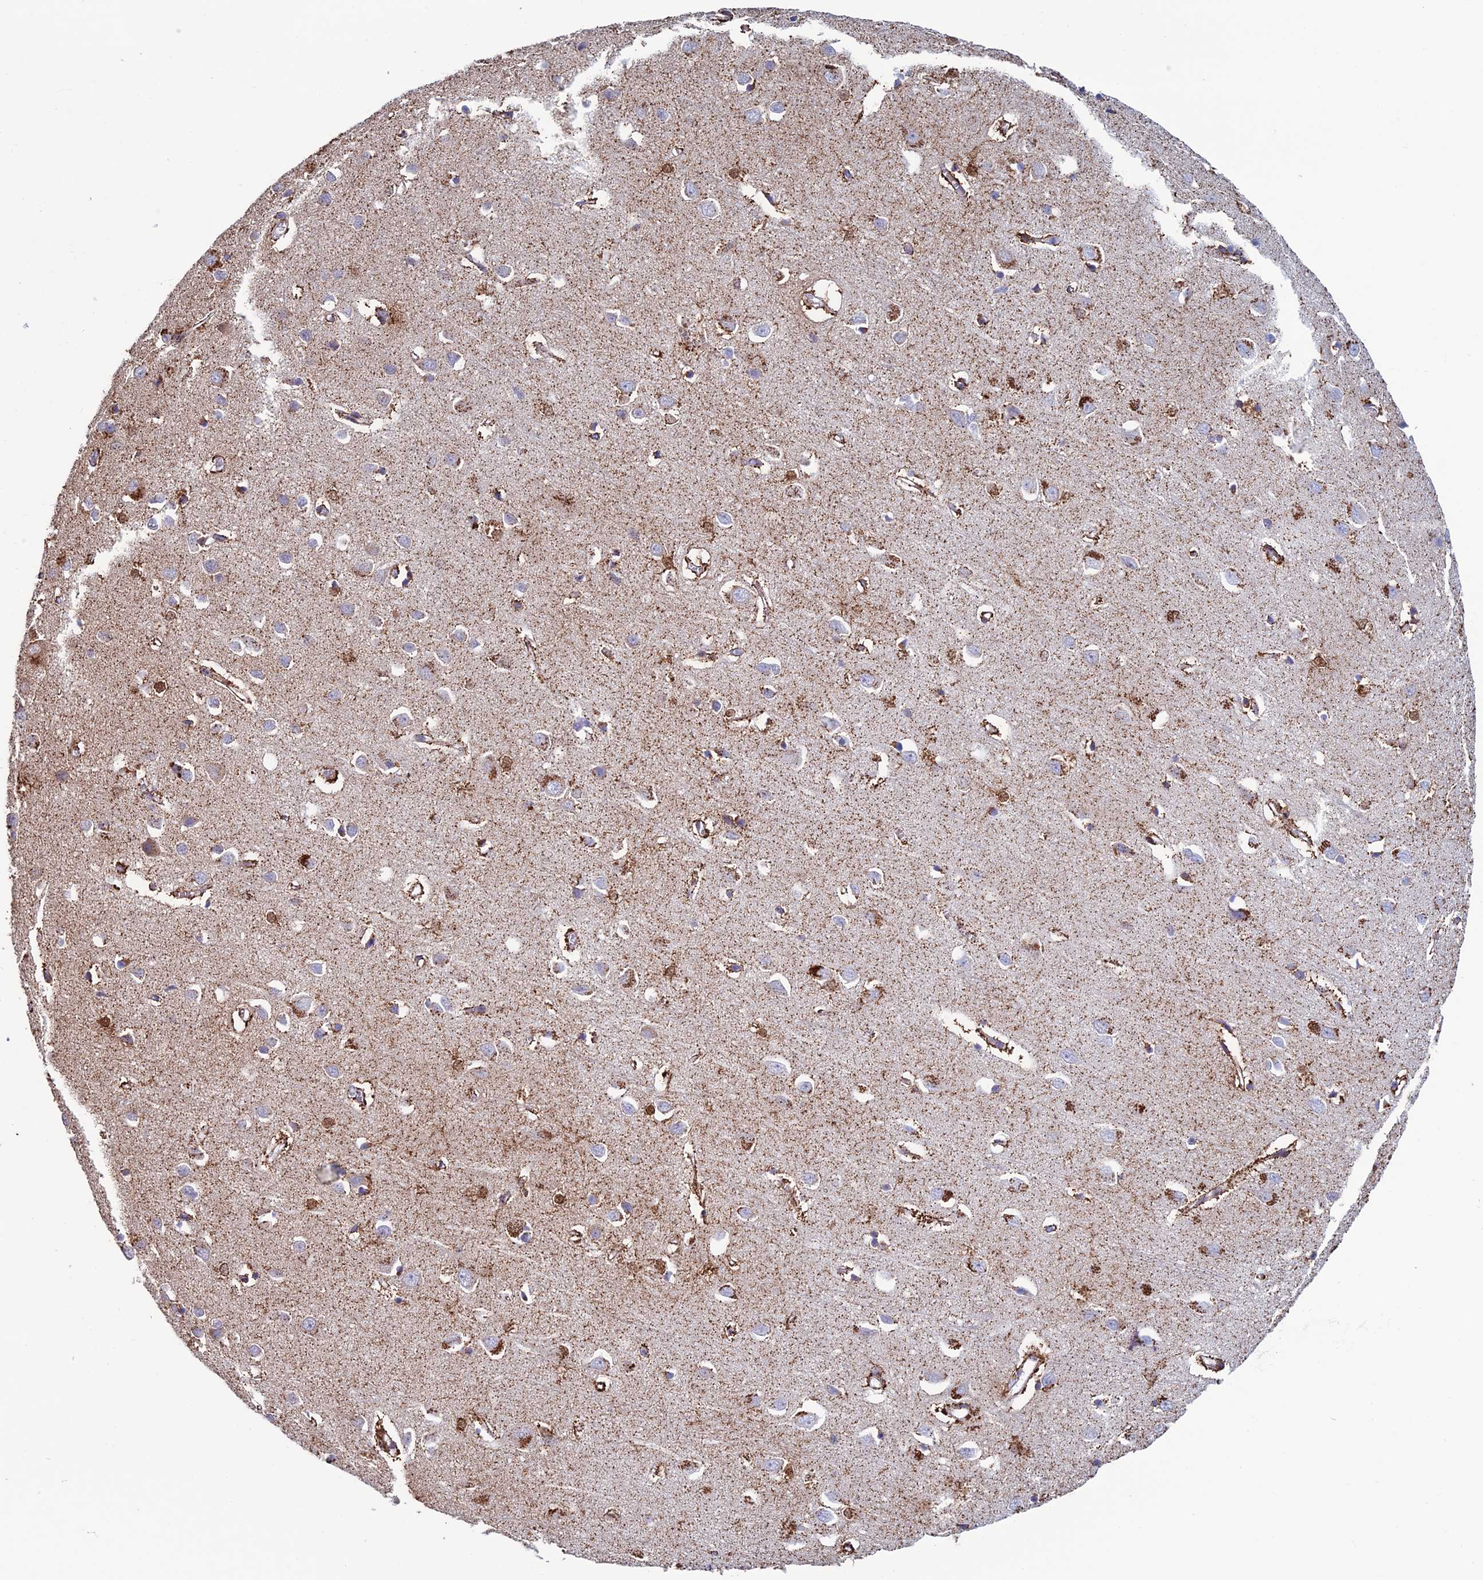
{"staining": {"intensity": "moderate", "quantity": ">75%", "location": "cytoplasmic/membranous"}, "tissue": "cerebral cortex", "cell_type": "Endothelial cells", "image_type": "normal", "snomed": [{"axis": "morphology", "description": "Normal tissue, NOS"}, {"axis": "topography", "description": "Cerebral cortex"}], "caption": "Endothelial cells display medium levels of moderate cytoplasmic/membranous staining in approximately >75% of cells in benign cerebral cortex. (Stains: DAB (3,3'-diaminobenzidine) in brown, nuclei in blue, Microscopy: brightfield microscopy at high magnification).", "gene": "ZNG1A", "patient": {"sex": "female", "age": 64}}